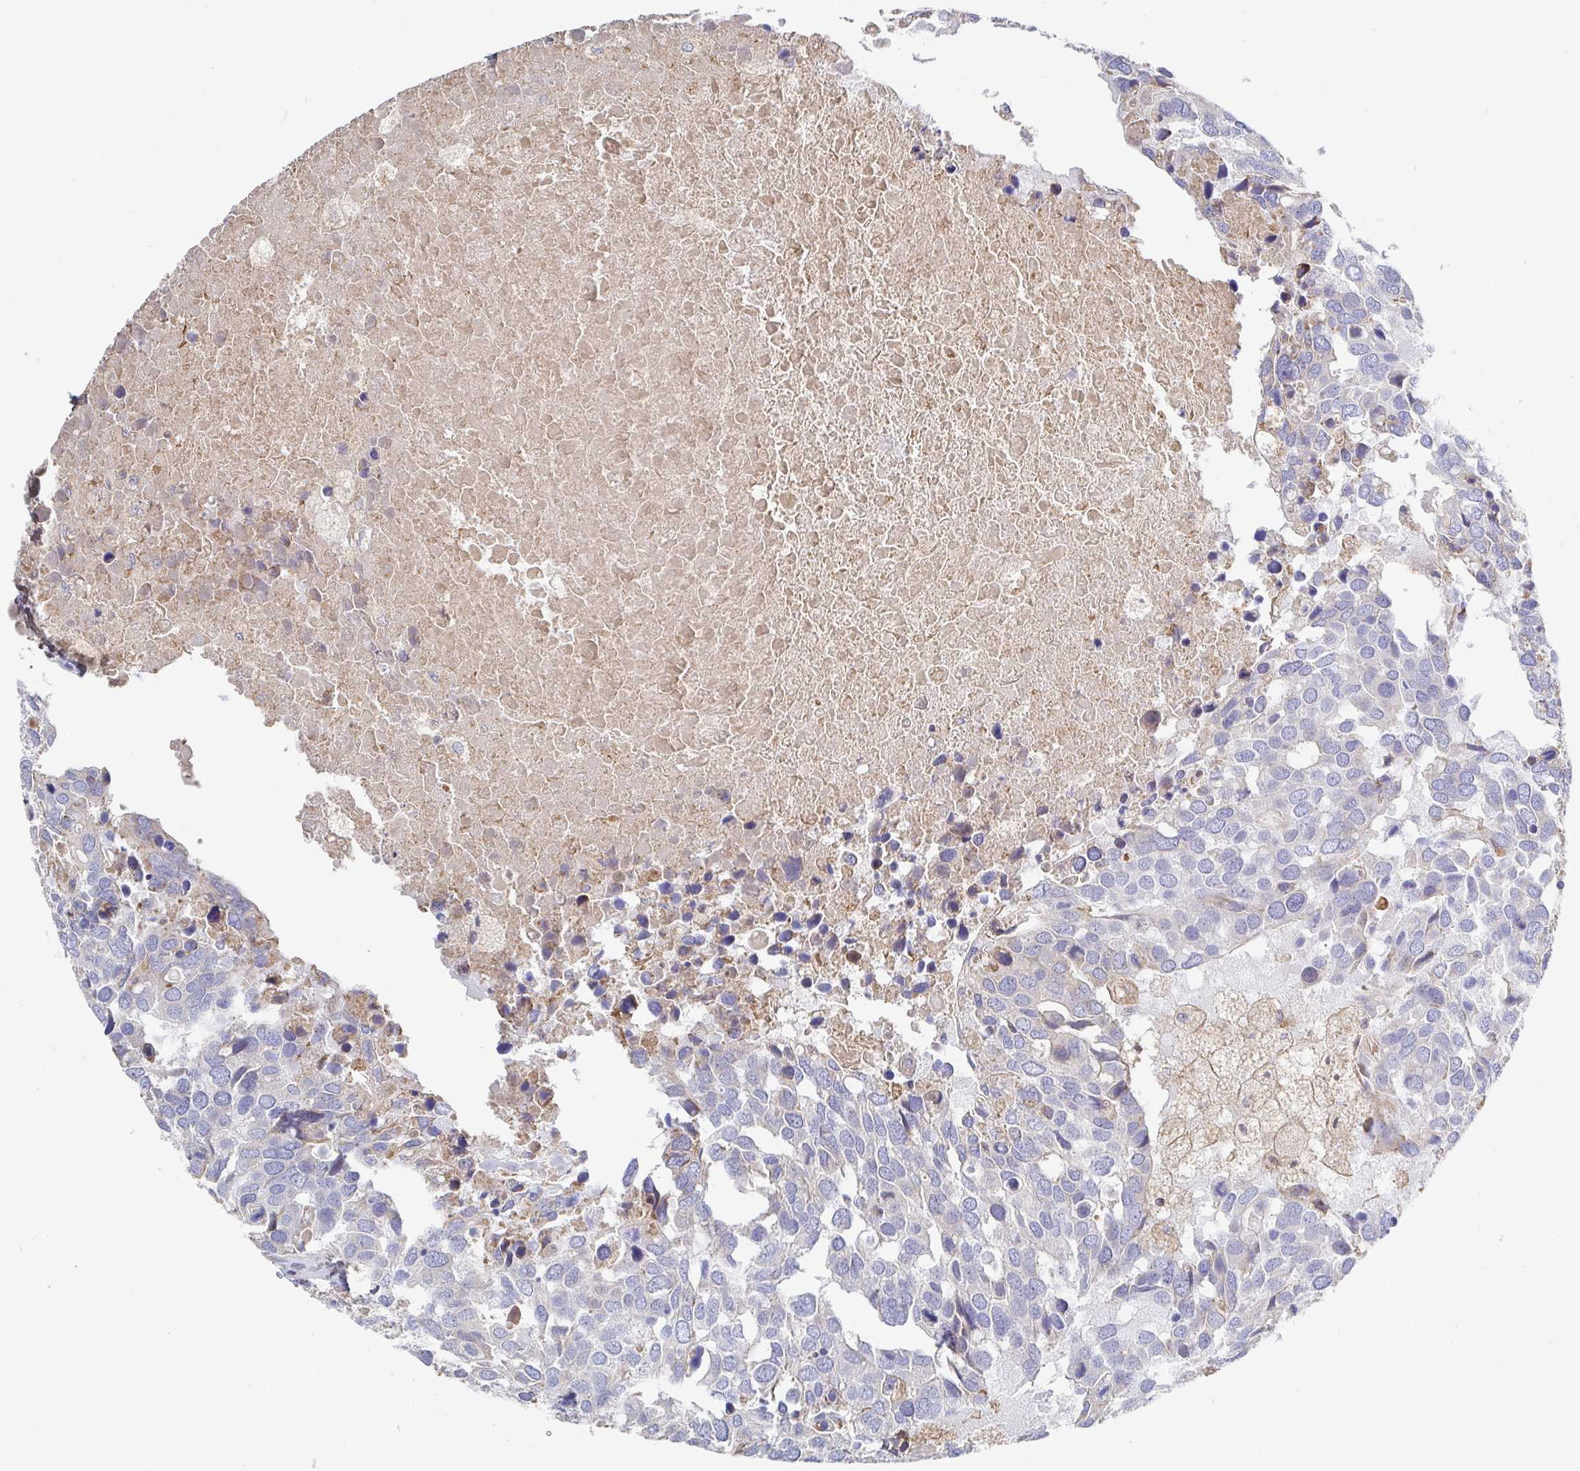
{"staining": {"intensity": "negative", "quantity": "none", "location": "none"}, "tissue": "breast cancer", "cell_type": "Tumor cells", "image_type": "cancer", "snomed": [{"axis": "morphology", "description": "Duct carcinoma"}, {"axis": "topography", "description": "Breast"}], "caption": "Tumor cells show no significant protein expression in breast cancer.", "gene": "IRAK2", "patient": {"sex": "female", "age": 83}}